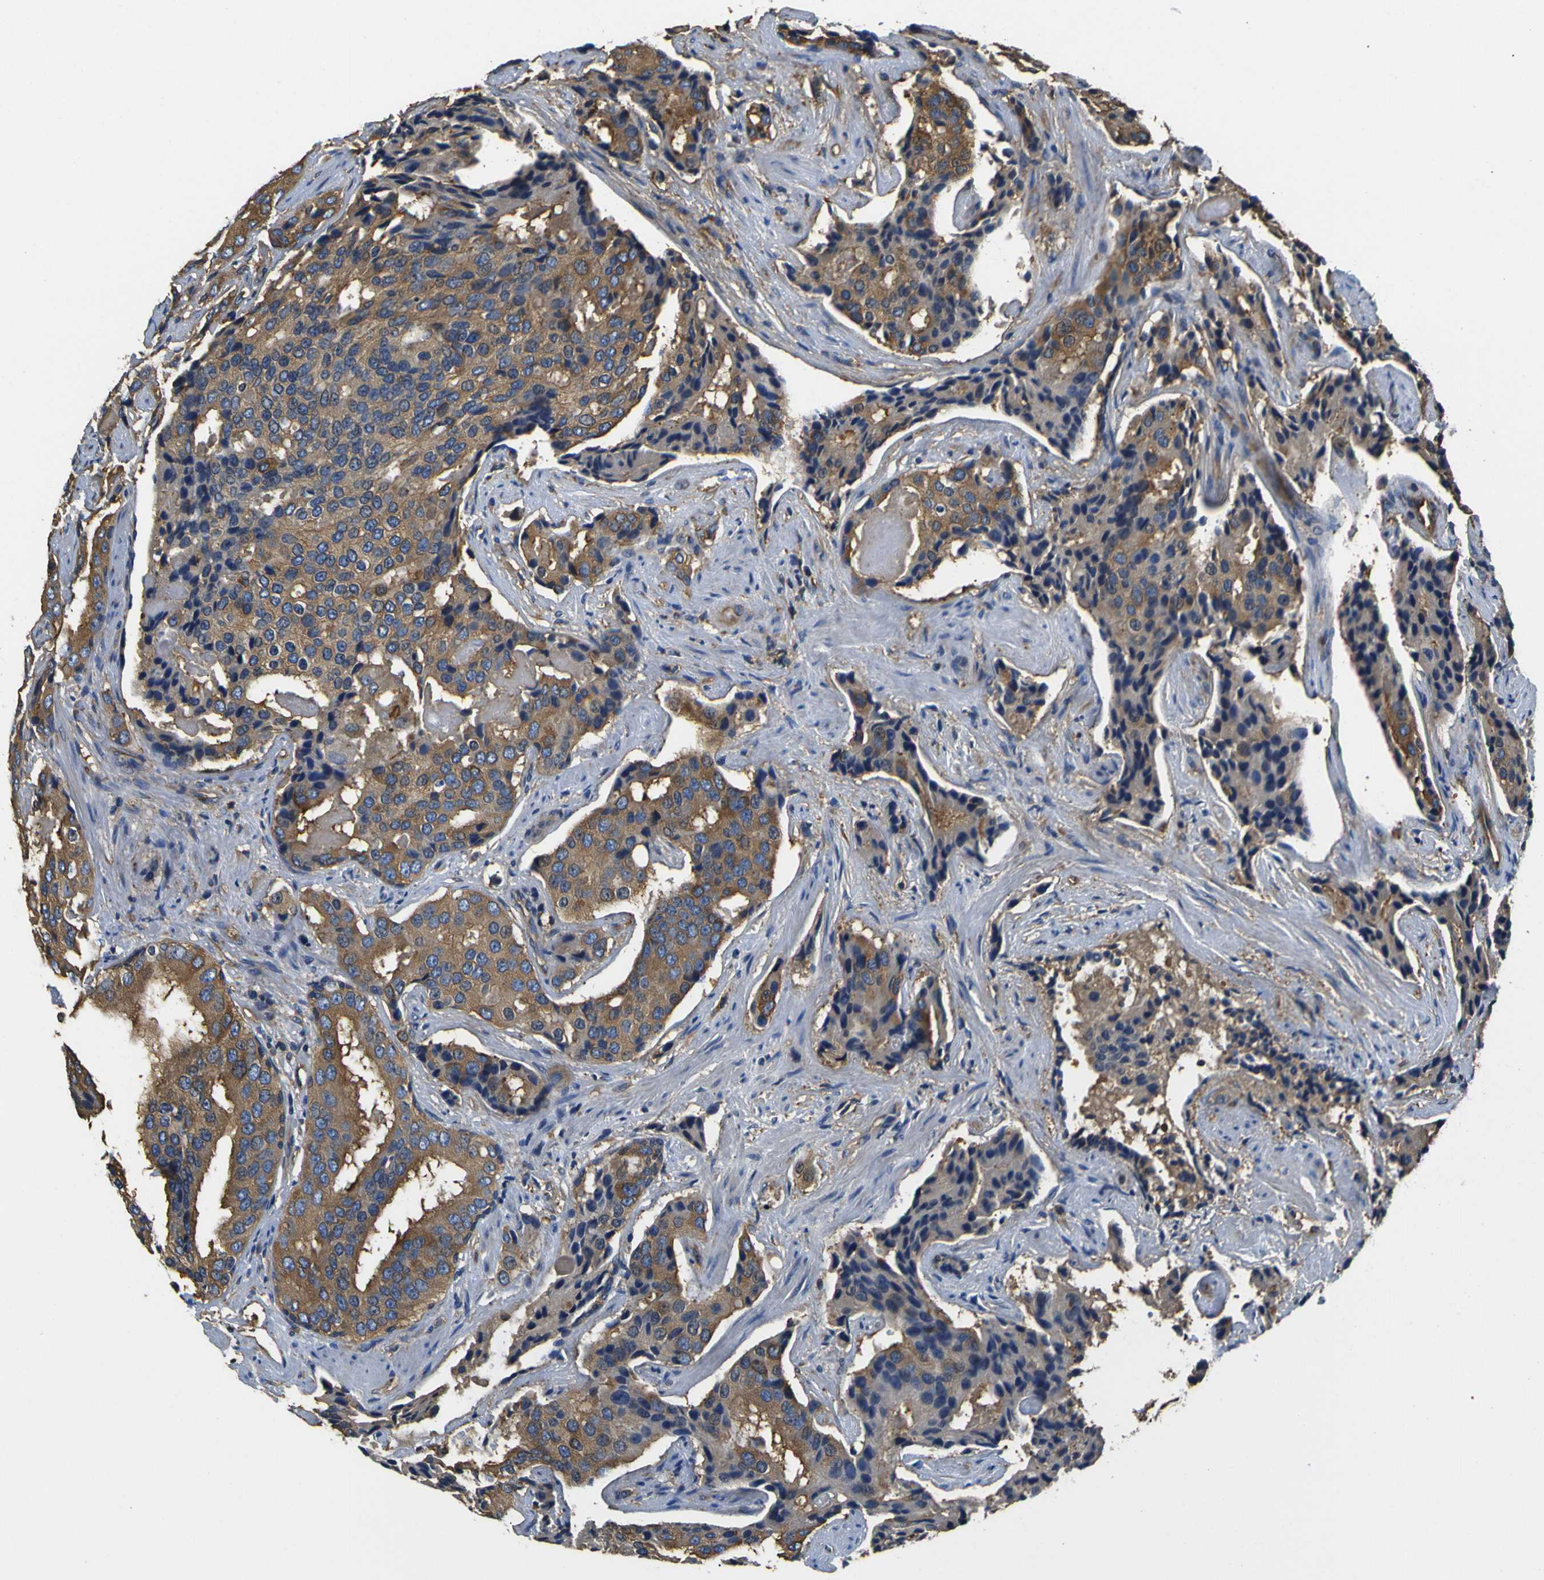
{"staining": {"intensity": "moderate", "quantity": ">75%", "location": "cytoplasmic/membranous"}, "tissue": "prostate cancer", "cell_type": "Tumor cells", "image_type": "cancer", "snomed": [{"axis": "morphology", "description": "Adenocarcinoma, High grade"}, {"axis": "topography", "description": "Prostate"}], "caption": "Immunohistochemistry (IHC) staining of adenocarcinoma (high-grade) (prostate), which demonstrates medium levels of moderate cytoplasmic/membranous positivity in approximately >75% of tumor cells indicating moderate cytoplasmic/membranous protein staining. The staining was performed using DAB (3,3'-diaminobenzidine) (brown) for protein detection and nuclei were counterstained in hematoxylin (blue).", "gene": "TUBB", "patient": {"sex": "male", "age": 58}}